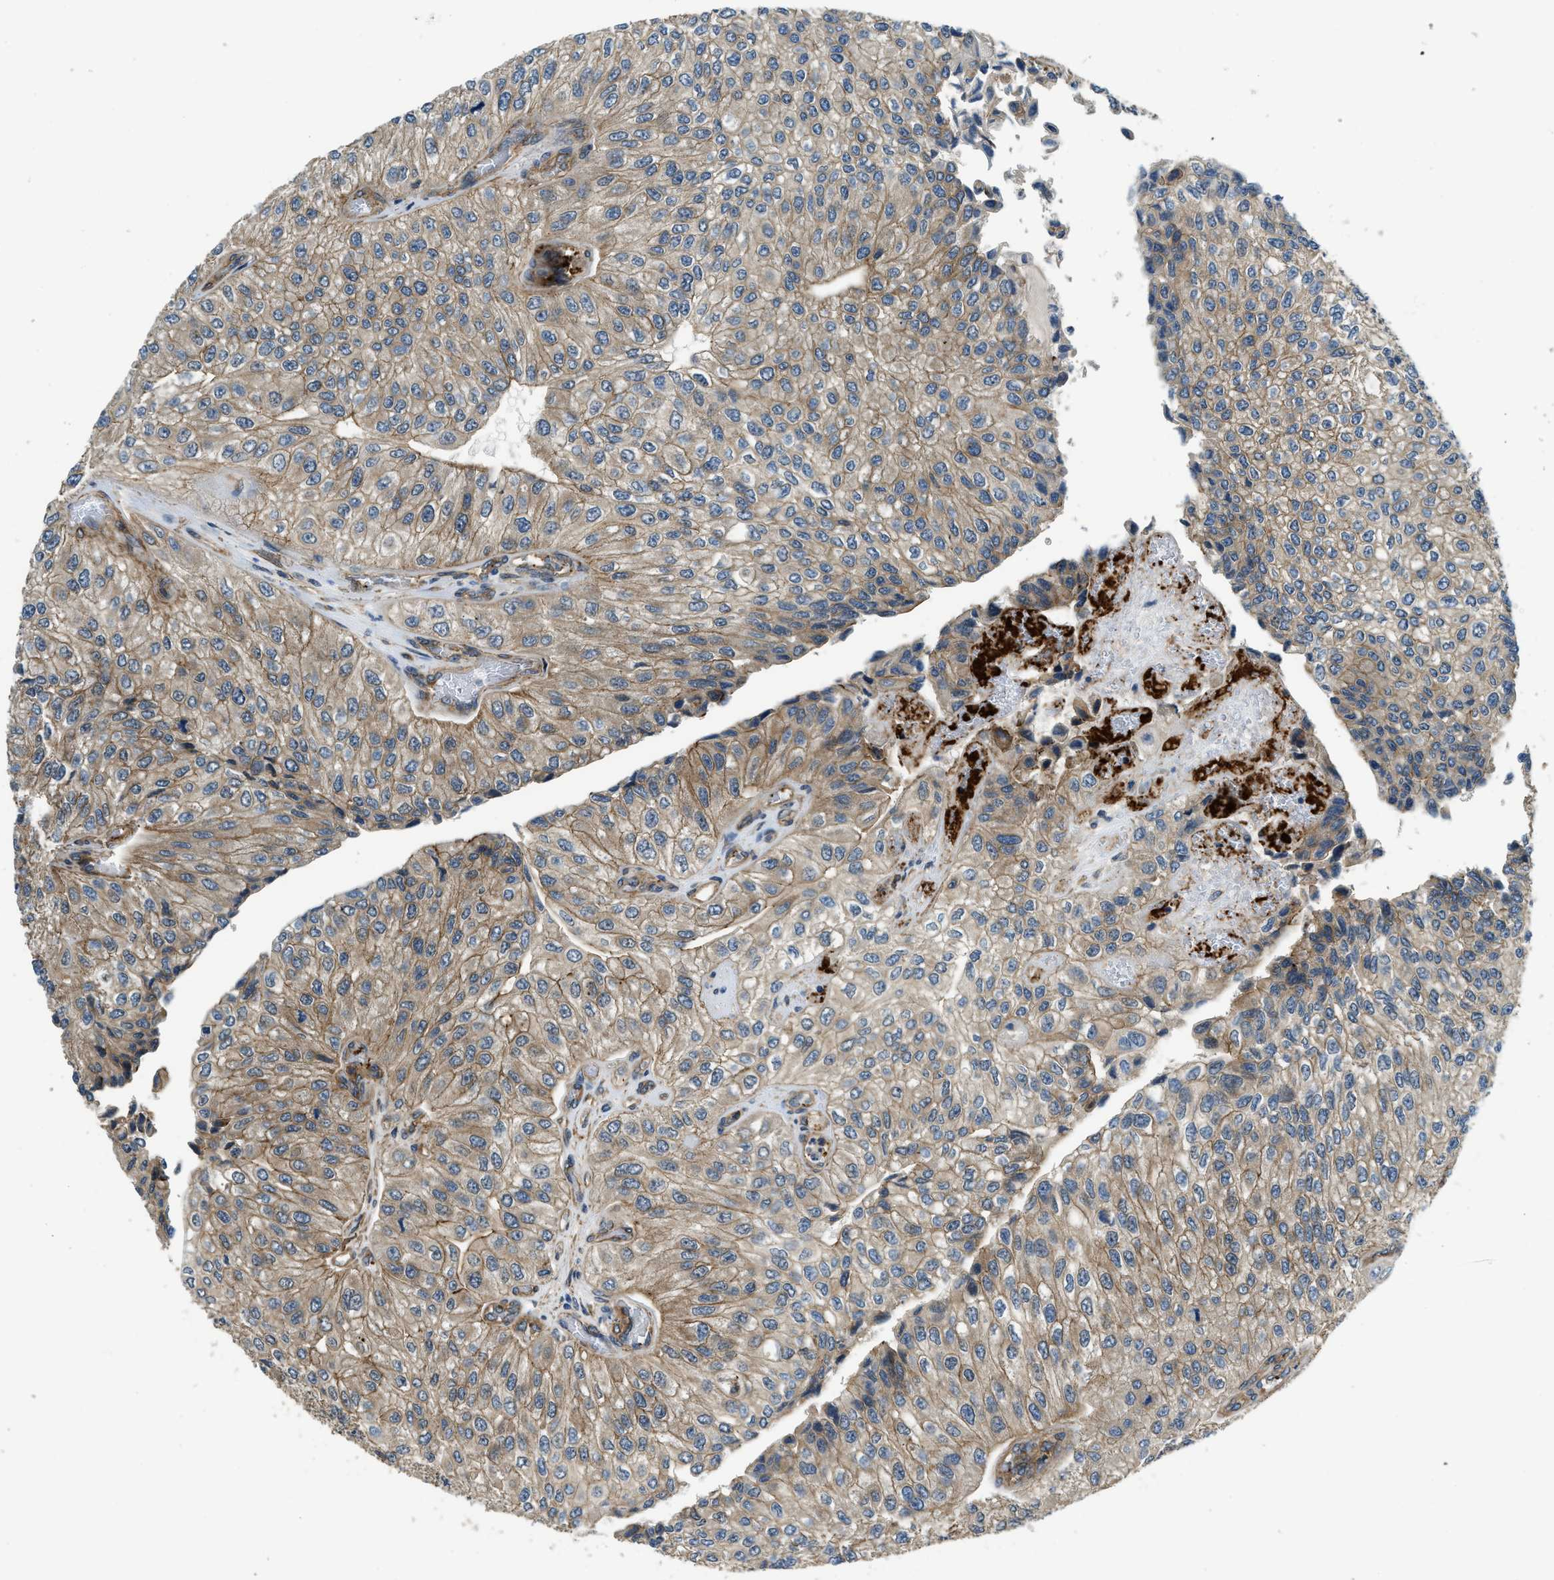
{"staining": {"intensity": "weak", "quantity": ">75%", "location": "cytoplasmic/membranous"}, "tissue": "urothelial cancer", "cell_type": "Tumor cells", "image_type": "cancer", "snomed": [{"axis": "morphology", "description": "Urothelial carcinoma, High grade"}, {"axis": "topography", "description": "Kidney"}, {"axis": "topography", "description": "Urinary bladder"}], "caption": "This histopathology image displays IHC staining of human urothelial cancer, with low weak cytoplasmic/membranous staining in about >75% of tumor cells.", "gene": "CGN", "patient": {"sex": "male", "age": 77}}